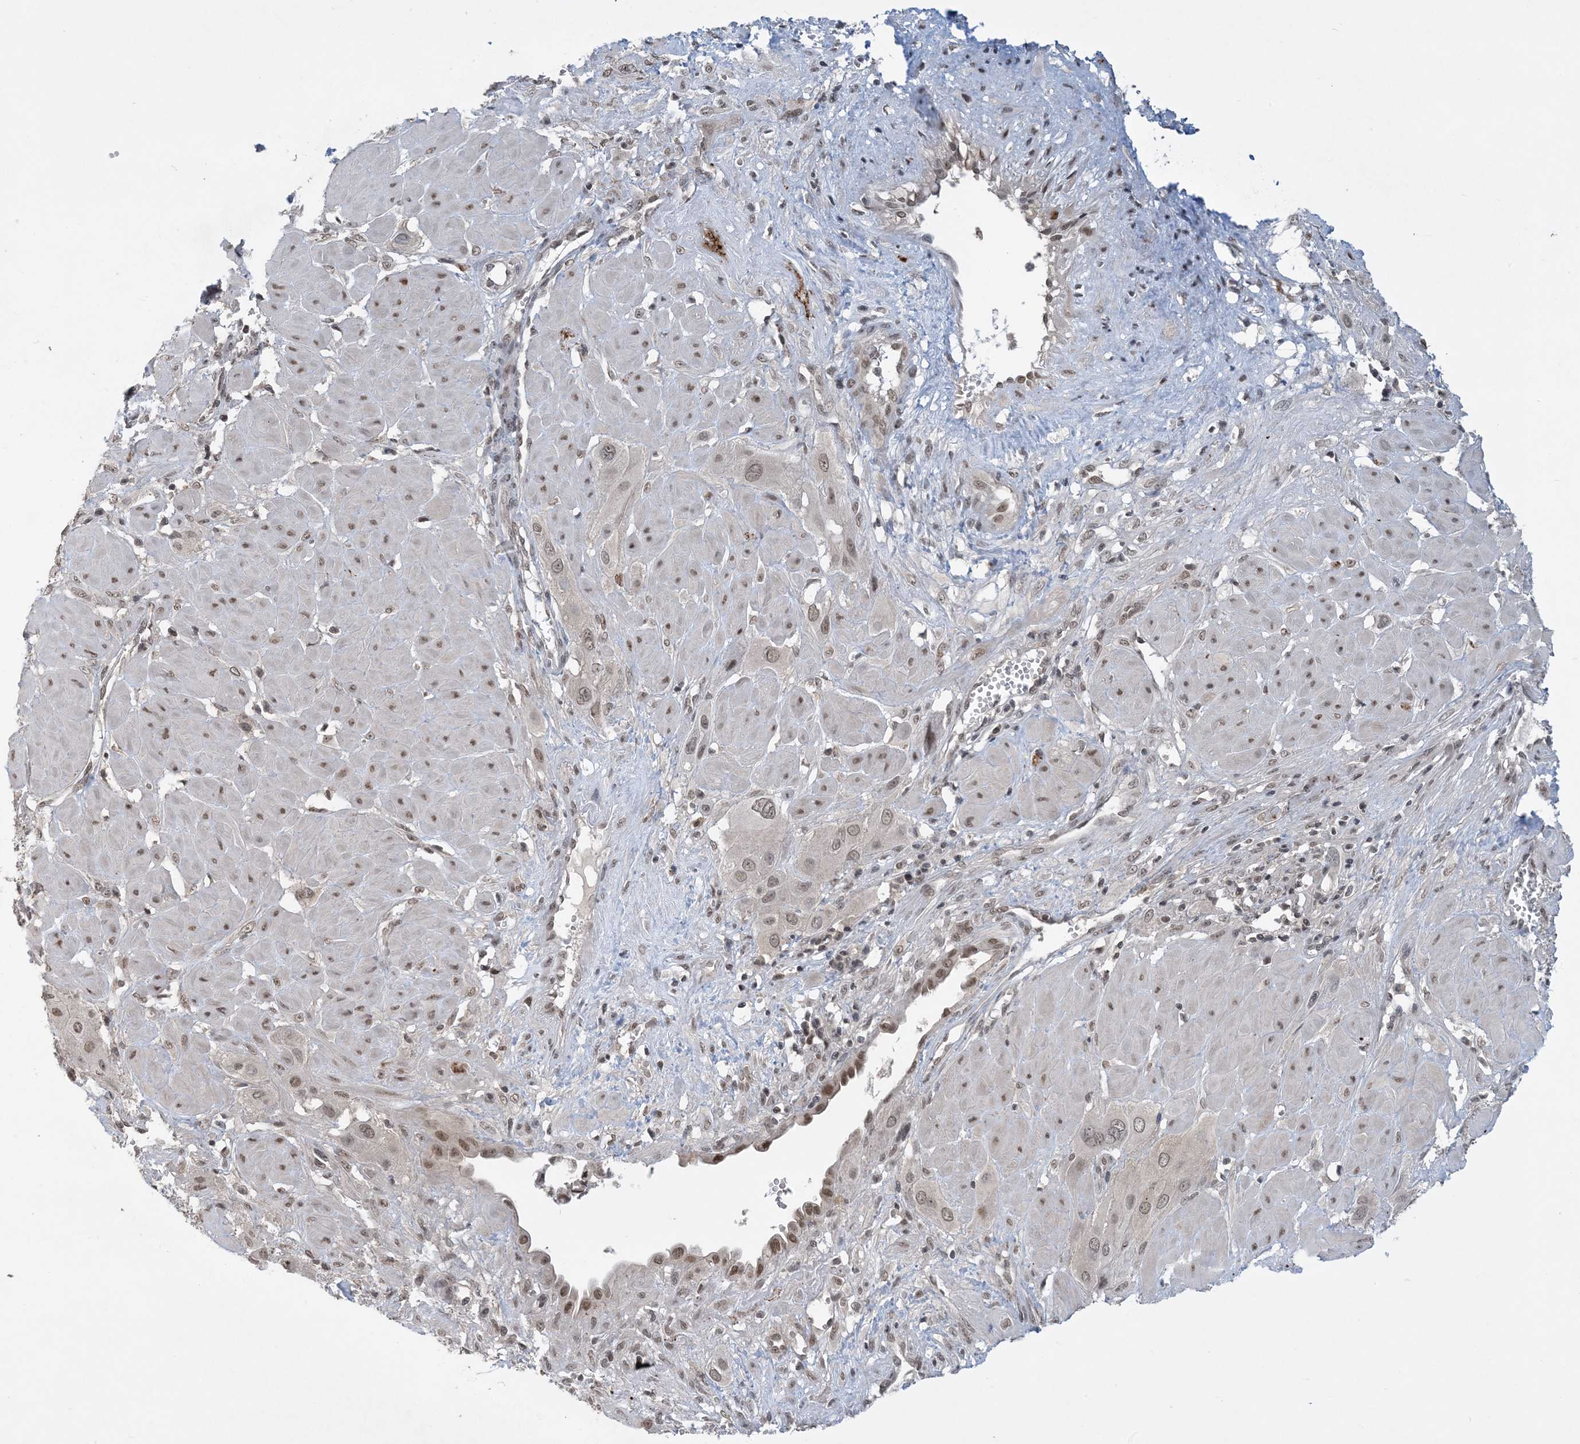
{"staining": {"intensity": "weak", "quantity": ">75%", "location": "nuclear"}, "tissue": "cervical cancer", "cell_type": "Tumor cells", "image_type": "cancer", "snomed": [{"axis": "morphology", "description": "Squamous cell carcinoma, NOS"}, {"axis": "topography", "description": "Cervix"}], "caption": "Weak nuclear protein expression is present in about >75% of tumor cells in cervical squamous cell carcinoma.", "gene": "ACYP2", "patient": {"sex": "female", "age": 34}}